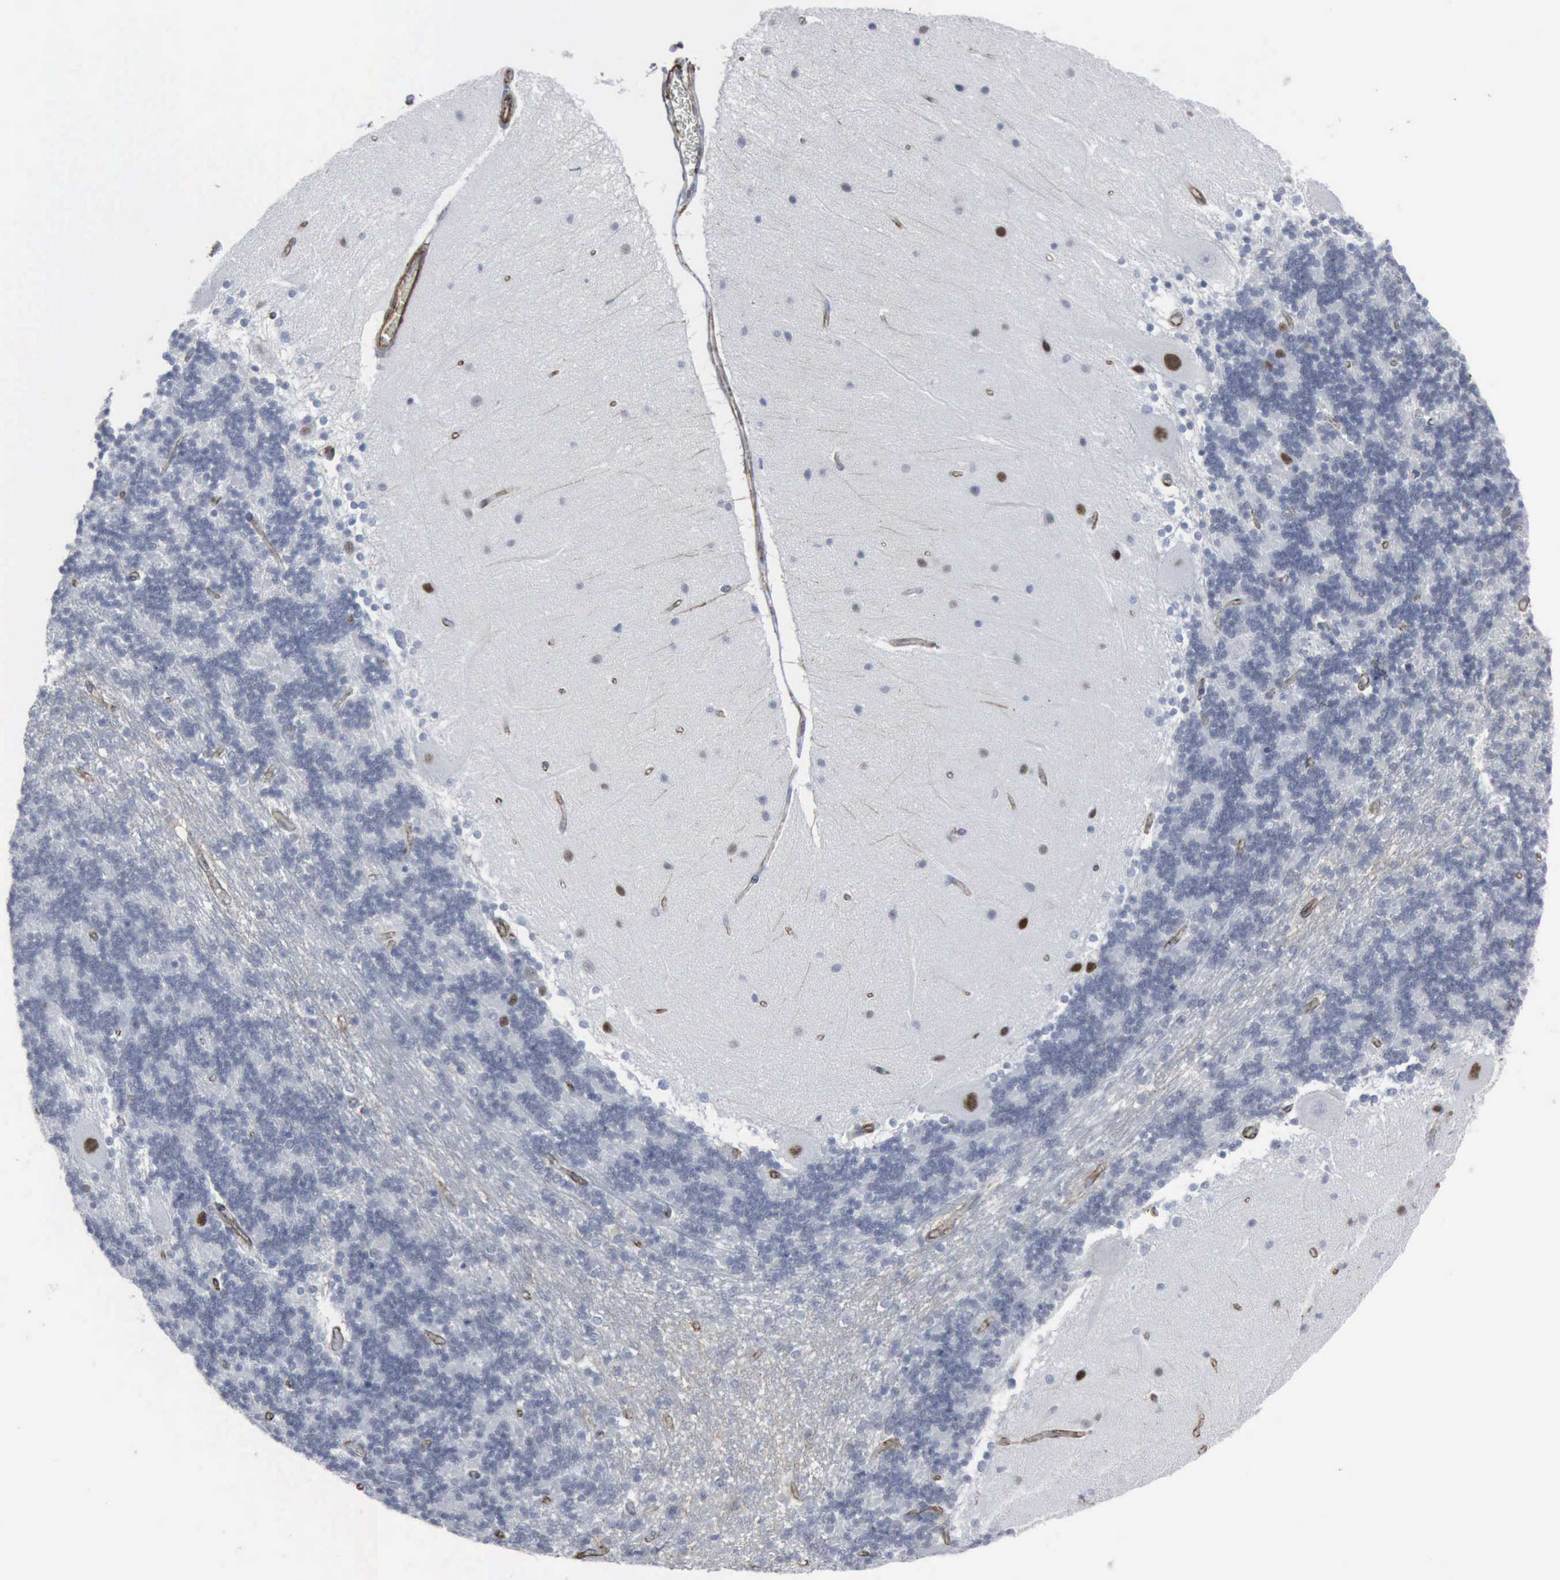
{"staining": {"intensity": "moderate", "quantity": "<25%", "location": "nuclear"}, "tissue": "cerebellum", "cell_type": "Cells in granular layer", "image_type": "normal", "snomed": [{"axis": "morphology", "description": "Normal tissue, NOS"}, {"axis": "topography", "description": "Cerebellum"}], "caption": "High-power microscopy captured an IHC micrograph of benign cerebellum, revealing moderate nuclear expression in approximately <25% of cells in granular layer.", "gene": "CCNE1", "patient": {"sex": "female", "age": 54}}